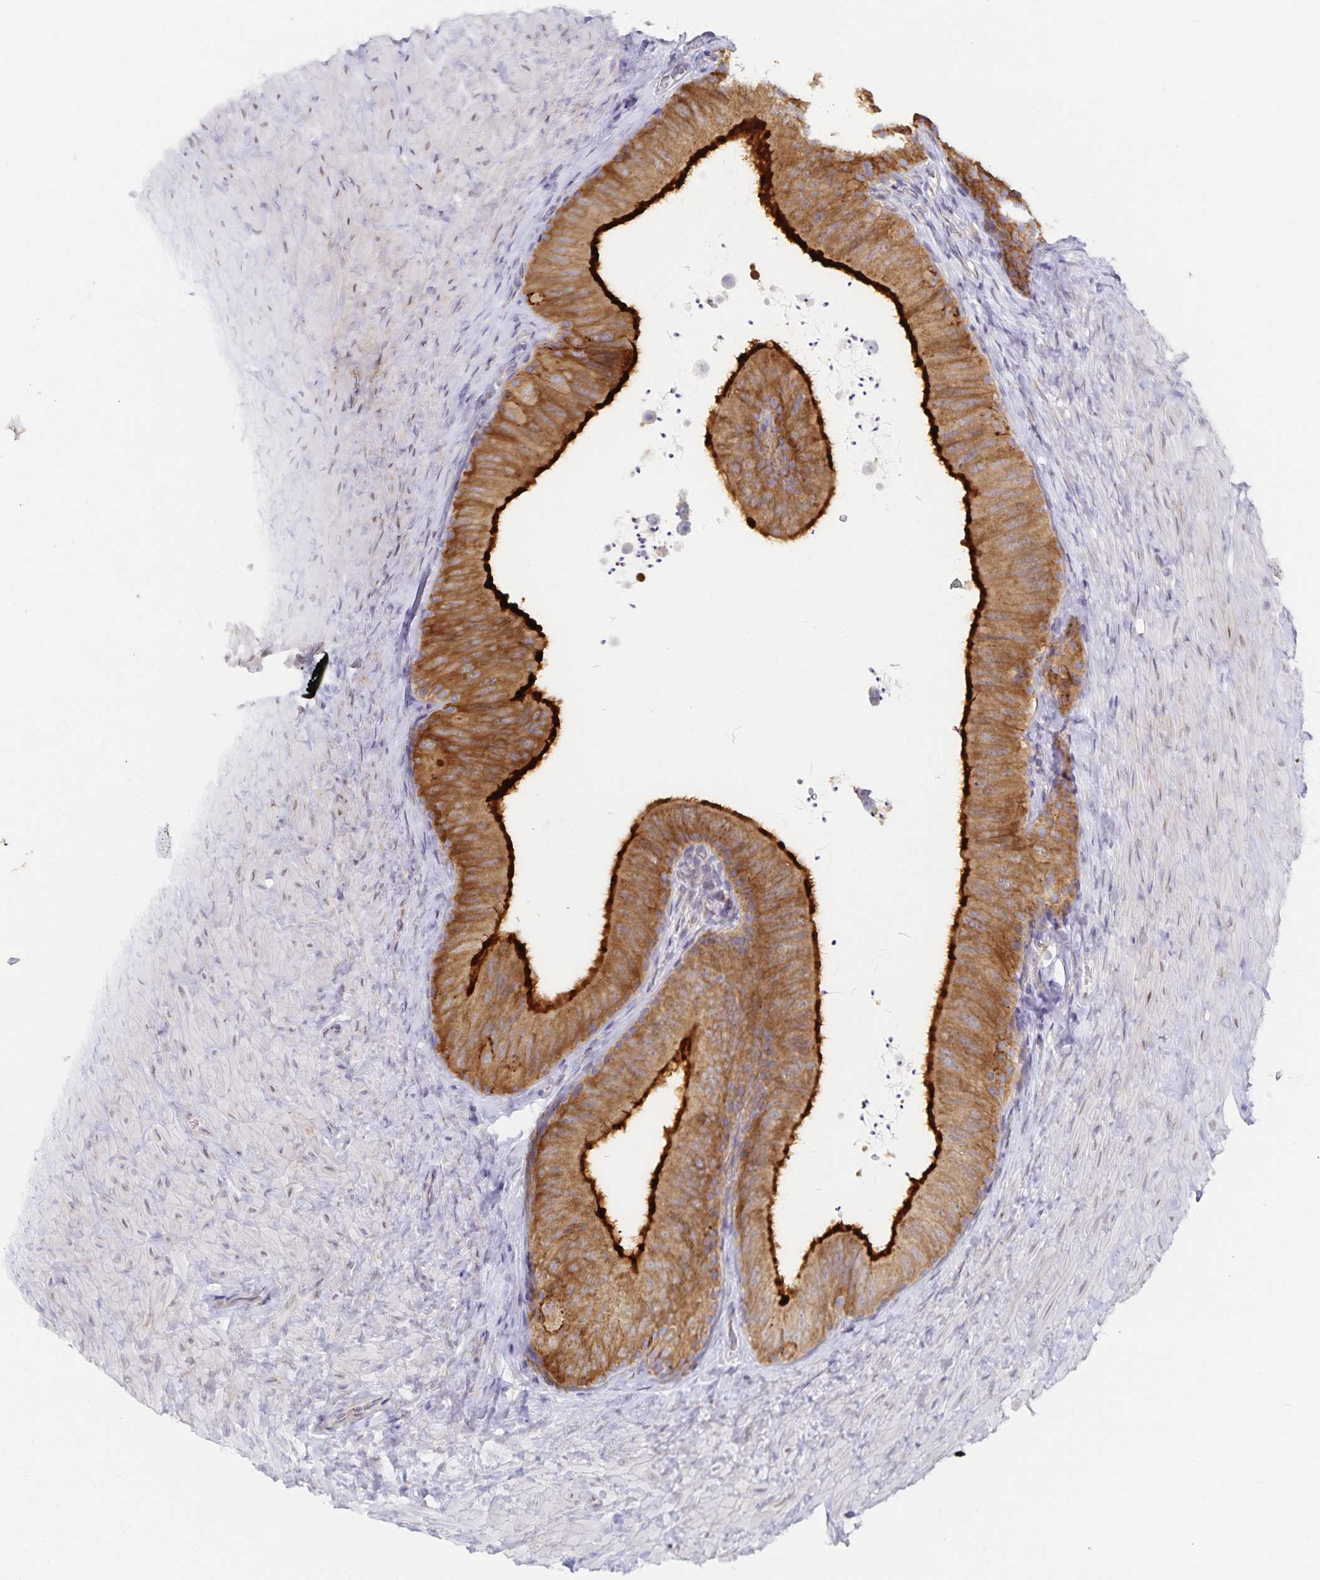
{"staining": {"intensity": "strong", "quantity": ">75%", "location": "cytoplasmic/membranous"}, "tissue": "epididymis", "cell_type": "Glandular cells", "image_type": "normal", "snomed": [{"axis": "morphology", "description": "Normal tissue, NOS"}, {"axis": "topography", "description": "Epididymis, spermatic cord, NOS"}, {"axis": "topography", "description": "Epididymis"}], "caption": "A brown stain highlights strong cytoplasmic/membranous expression of a protein in glandular cells of unremarkable epididymis. (DAB (3,3'-diaminobenzidine) = brown stain, brightfield microscopy at high magnification).", "gene": "NOMO1", "patient": {"sex": "male", "age": 31}}